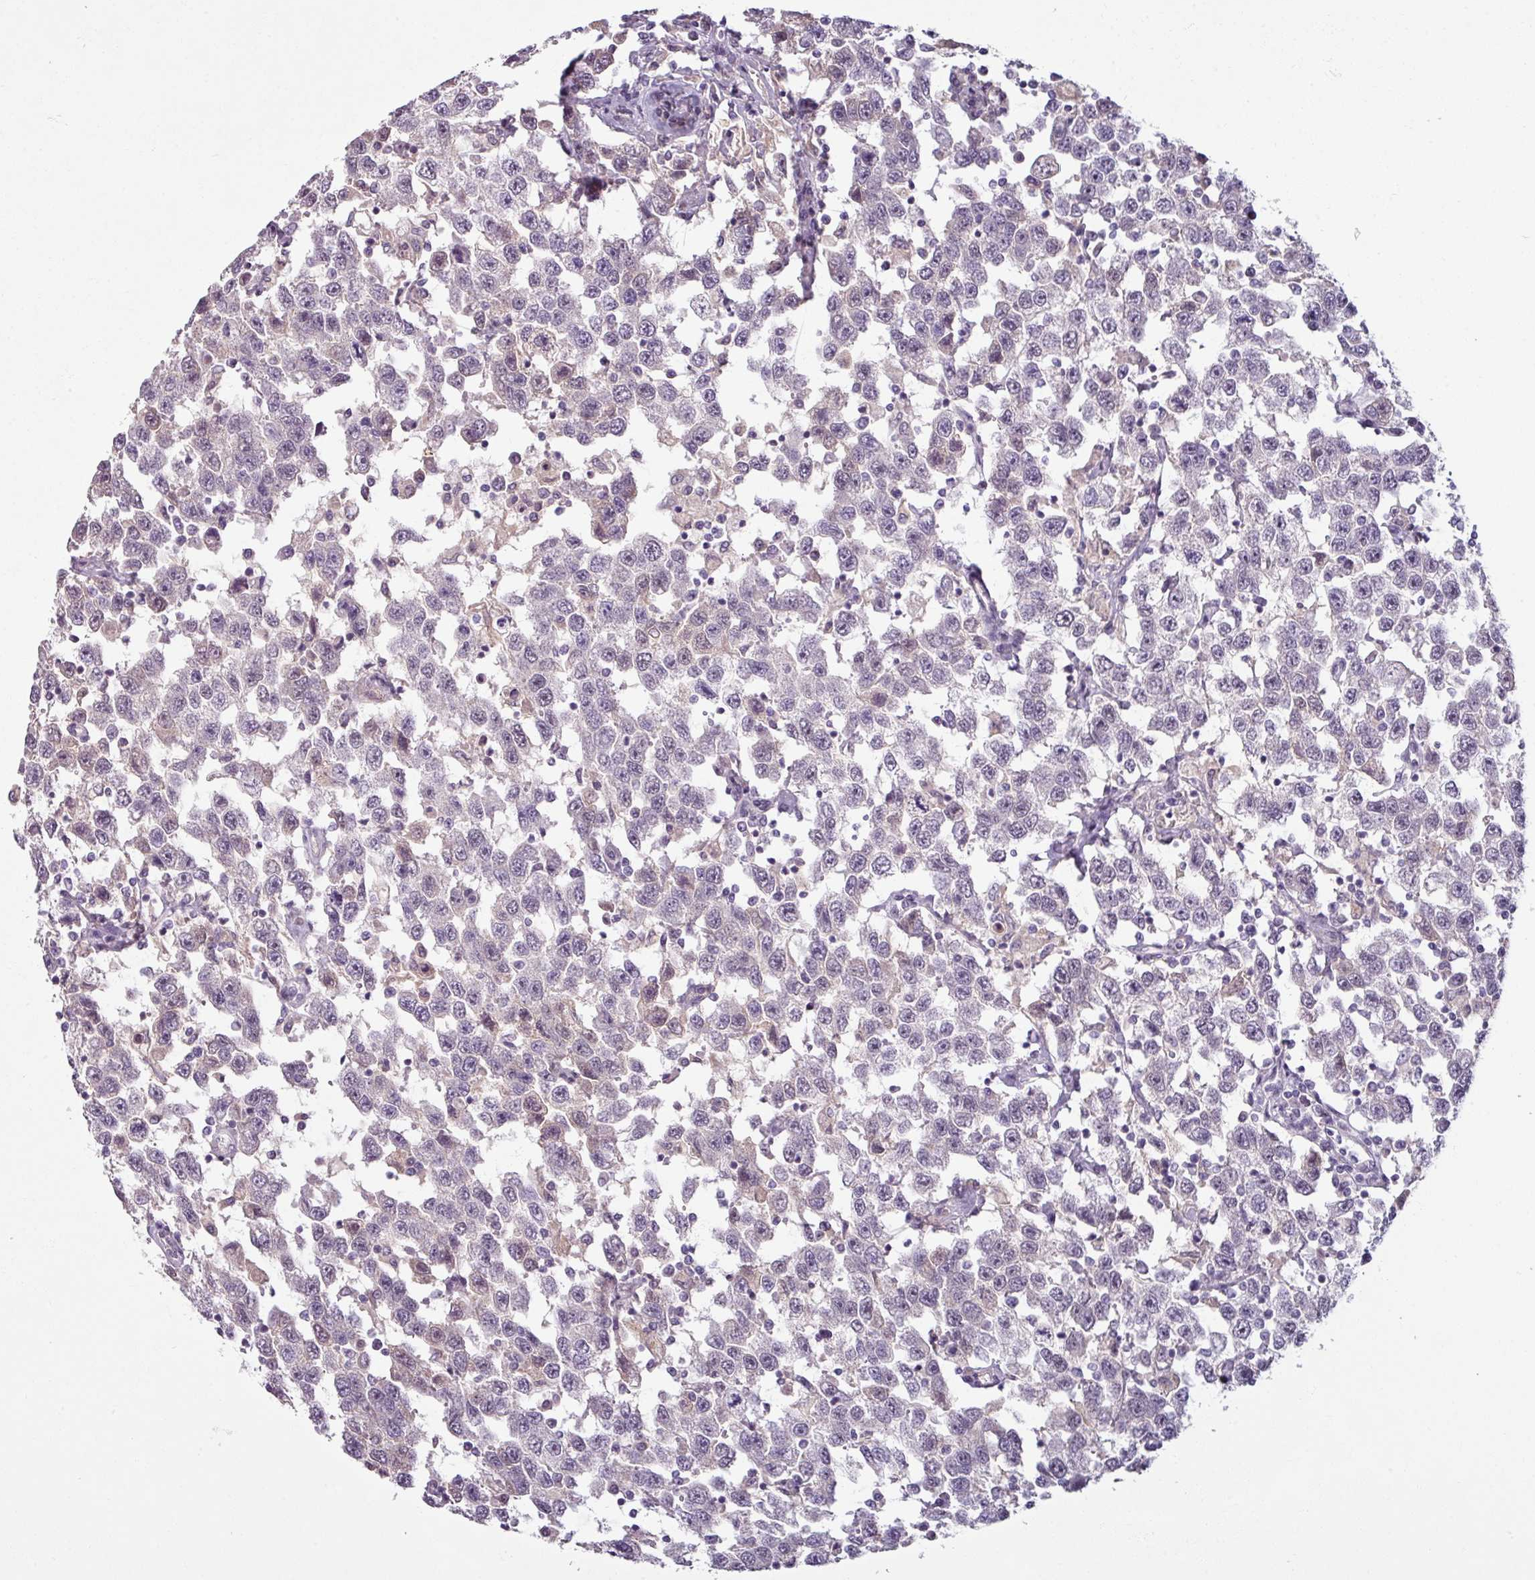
{"staining": {"intensity": "weak", "quantity": "<25%", "location": "nuclear"}, "tissue": "testis cancer", "cell_type": "Tumor cells", "image_type": "cancer", "snomed": [{"axis": "morphology", "description": "Seminoma, NOS"}, {"axis": "topography", "description": "Testis"}], "caption": "This is an IHC photomicrograph of human testis cancer (seminoma). There is no expression in tumor cells.", "gene": "UVSSA", "patient": {"sex": "male", "age": 41}}